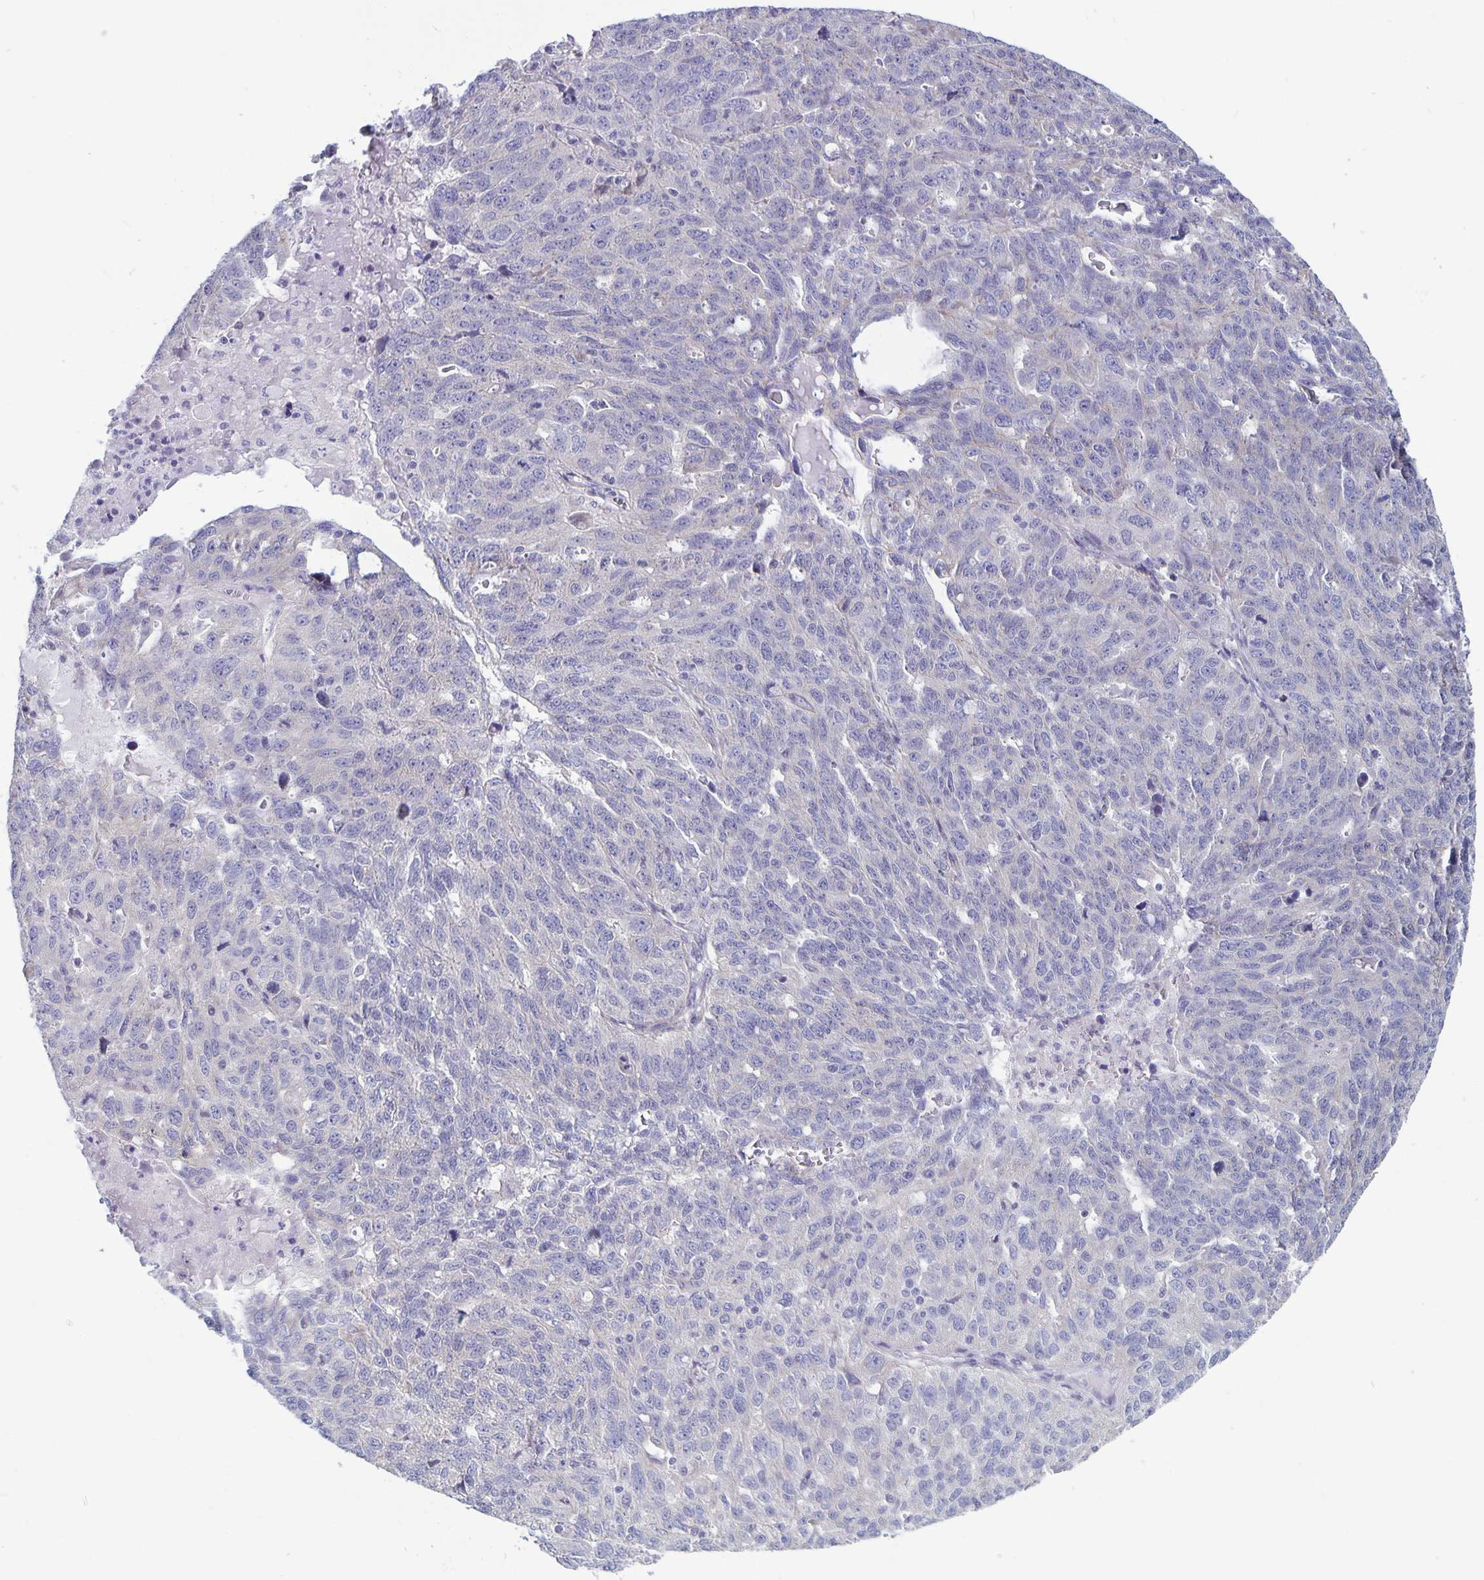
{"staining": {"intensity": "negative", "quantity": "none", "location": "none"}, "tissue": "ovarian cancer", "cell_type": "Tumor cells", "image_type": "cancer", "snomed": [{"axis": "morphology", "description": "Cystadenocarcinoma, serous, NOS"}, {"axis": "topography", "description": "Ovary"}], "caption": "Protein analysis of ovarian serous cystadenocarcinoma exhibits no significant staining in tumor cells. (Brightfield microscopy of DAB (3,3'-diaminobenzidine) IHC at high magnification).", "gene": "PLCB3", "patient": {"sex": "female", "age": 71}}